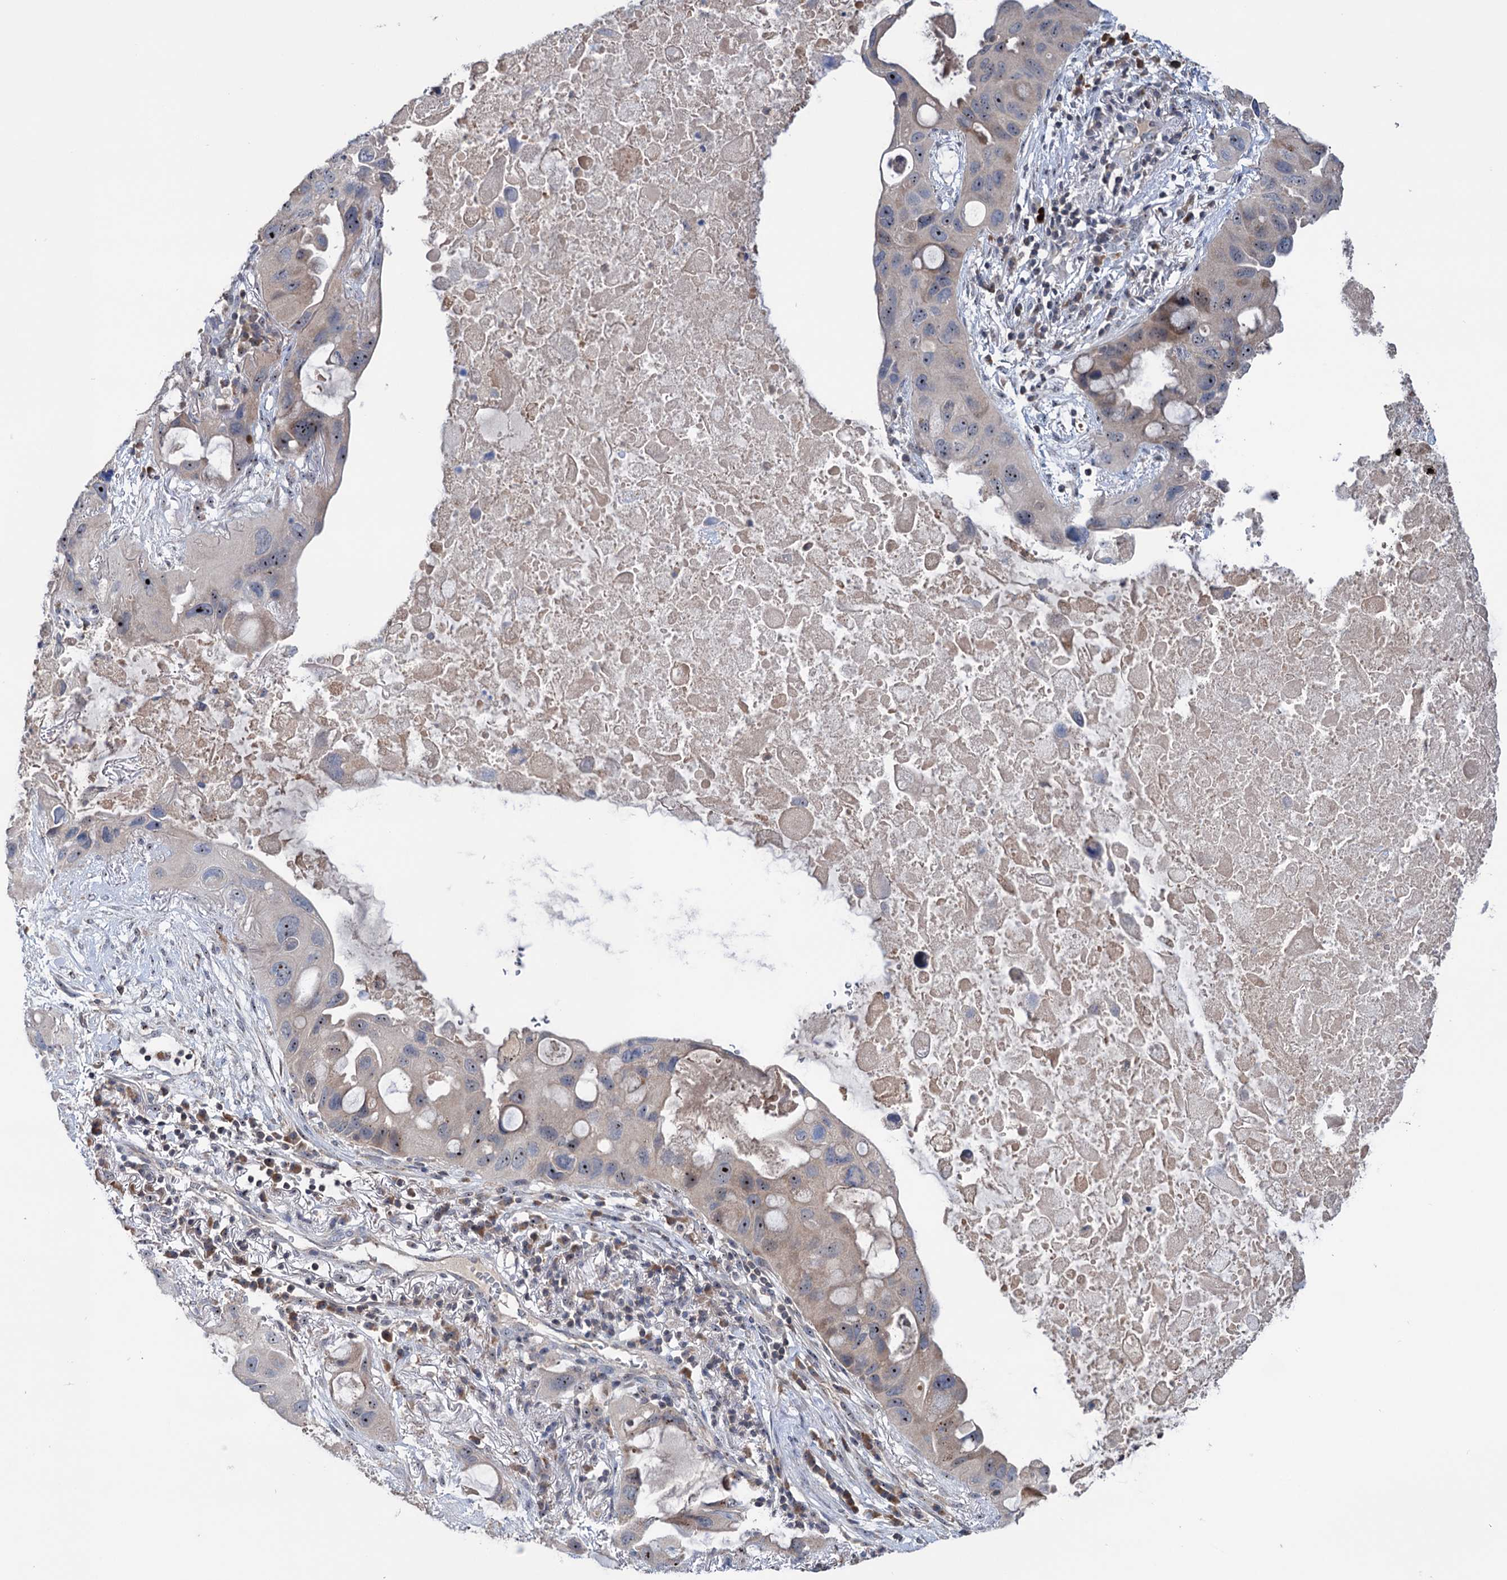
{"staining": {"intensity": "moderate", "quantity": "<25%", "location": "nuclear"}, "tissue": "lung cancer", "cell_type": "Tumor cells", "image_type": "cancer", "snomed": [{"axis": "morphology", "description": "Squamous cell carcinoma, NOS"}, {"axis": "topography", "description": "Lung"}], "caption": "Tumor cells exhibit low levels of moderate nuclear positivity in about <25% of cells in lung cancer.", "gene": "HTR3B", "patient": {"sex": "female", "age": 73}}